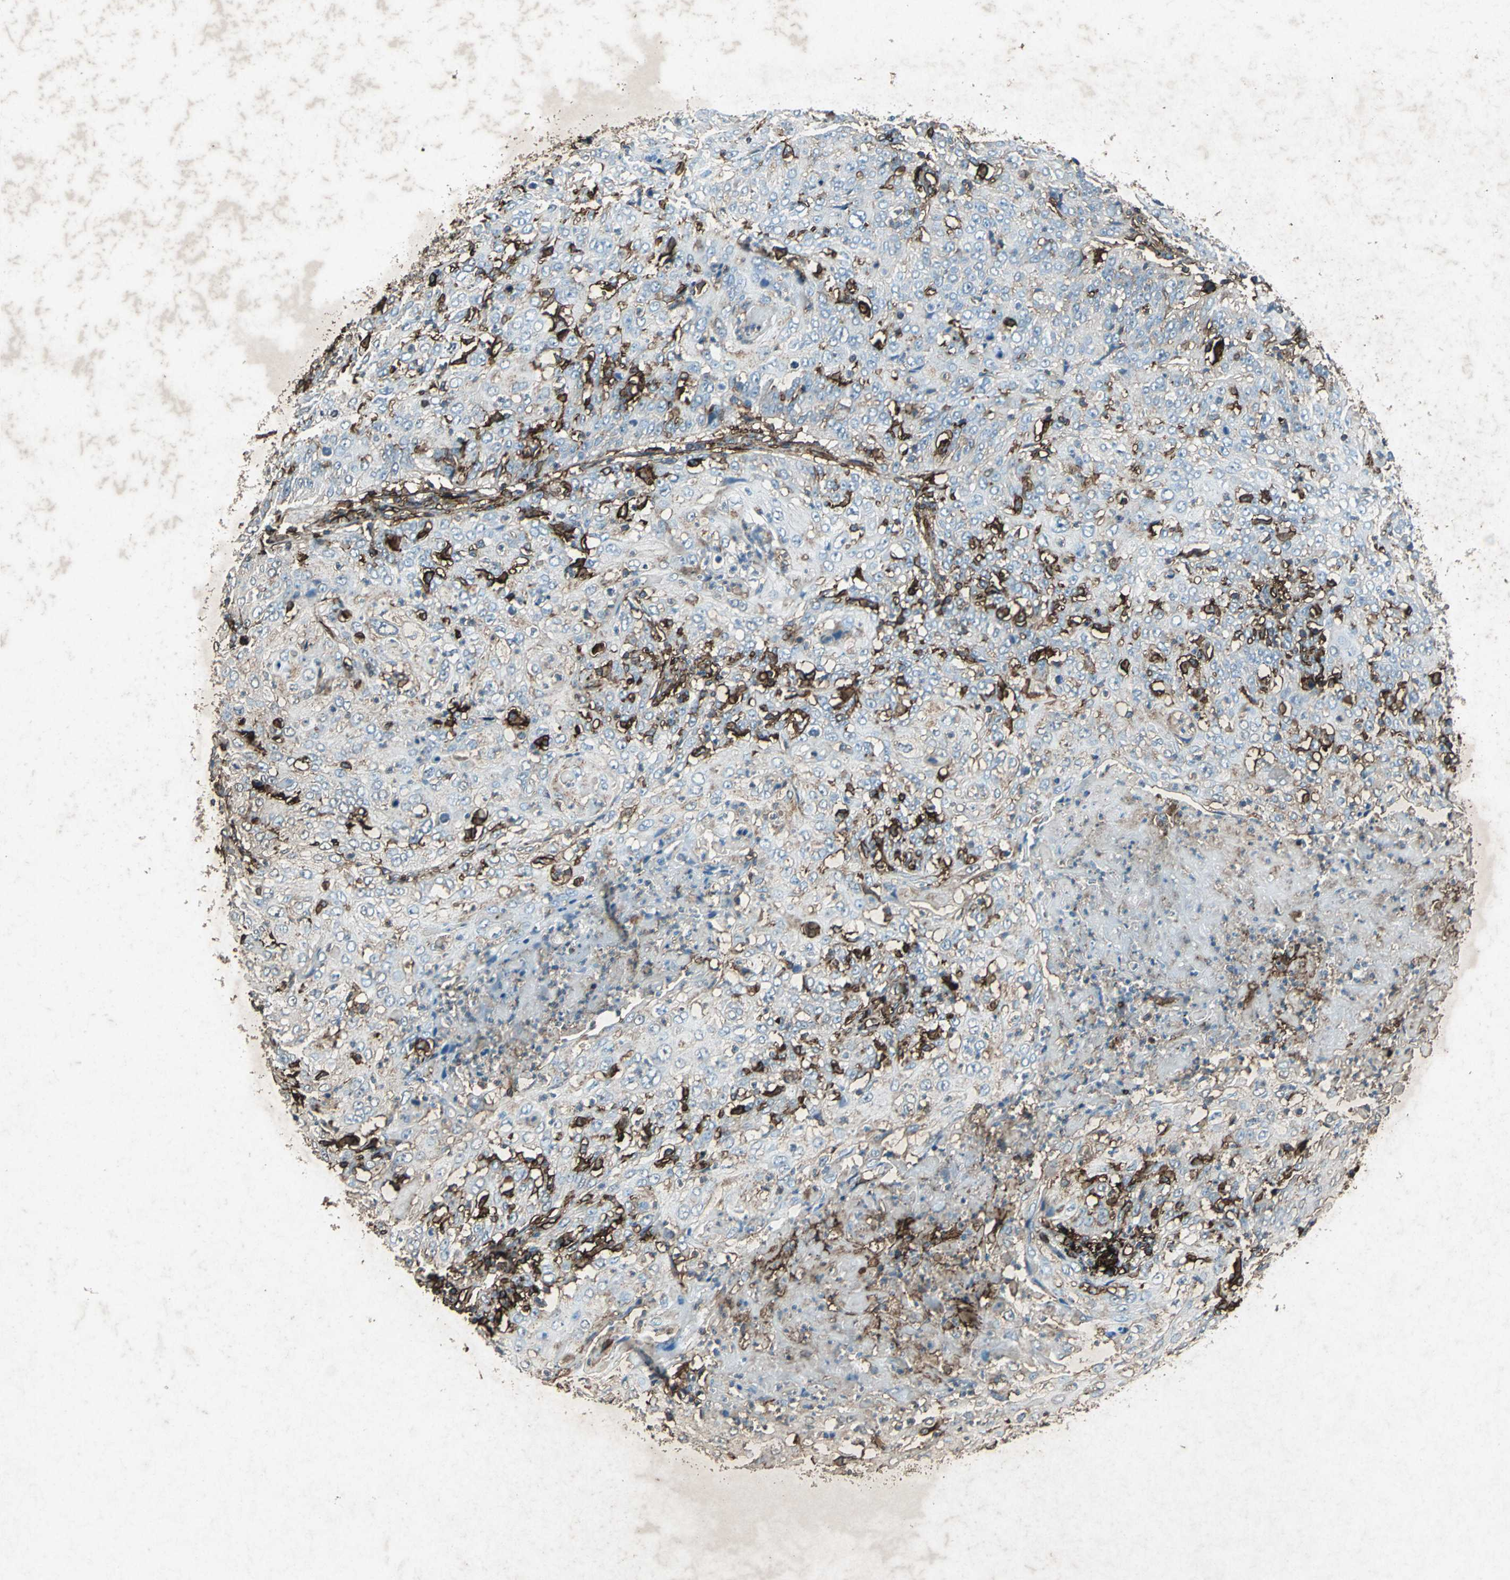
{"staining": {"intensity": "weak", "quantity": "25%-75%", "location": "cytoplasmic/membranous"}, "tissue": "cervical cancer", "cell_type": "Tumor cells", "image_type": "cancer", "snomed": [{"axis": "morphology", "description": "Squamous cell carcinoma, NOS"}, {"axis": "topography", "description": "Cervix"}], "caption": "Protein positivity by immunohistochemistry shows weak cytoplasmic/membranous expression in about 25%-75% of tumor cells in cervical cancer.", "gene": "CCR6", "patient": {"sex": "female", "age": 39}}